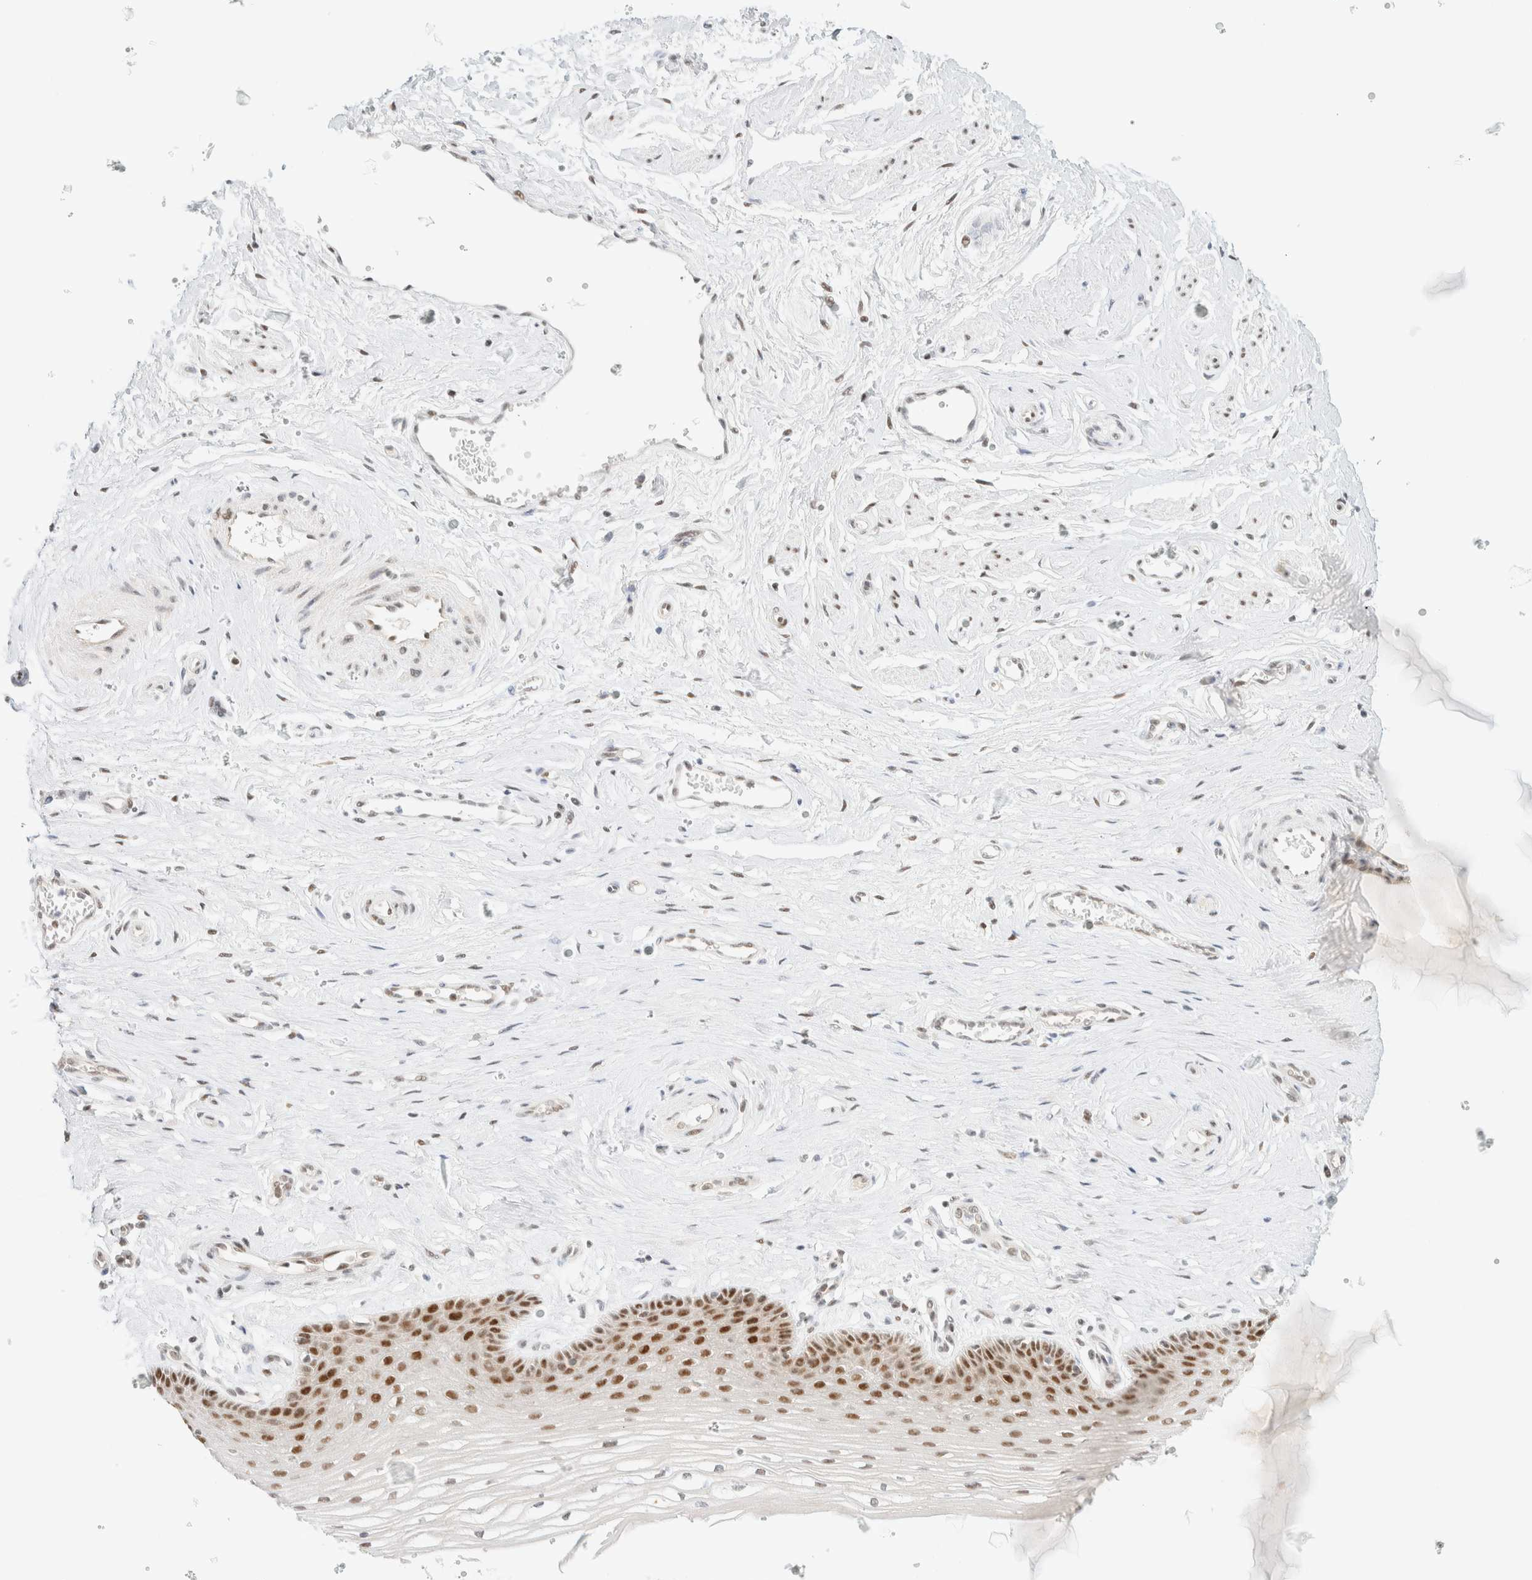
{"staining": {"intensity": "strong", "quantity": ">75%", "location": "nuclear"}, "tissue": "vagina", "cell_type": "Squamous epithelial cells", "image_type": "normal", "snomed": [{"axis": "morphology", "description": "Normal tissue, NOS"}, {"axis": "topography", "description": "Vagina"}], "caption": "Vagina stained with immunohistochemistry shows strong nuclear staining in about >75% of squamous epithelial cells. The protein is shown in brown color, while the nuclei are stained blue.", "gene": "PYGO2", "patient": {"sex": "female", "age": 46}}